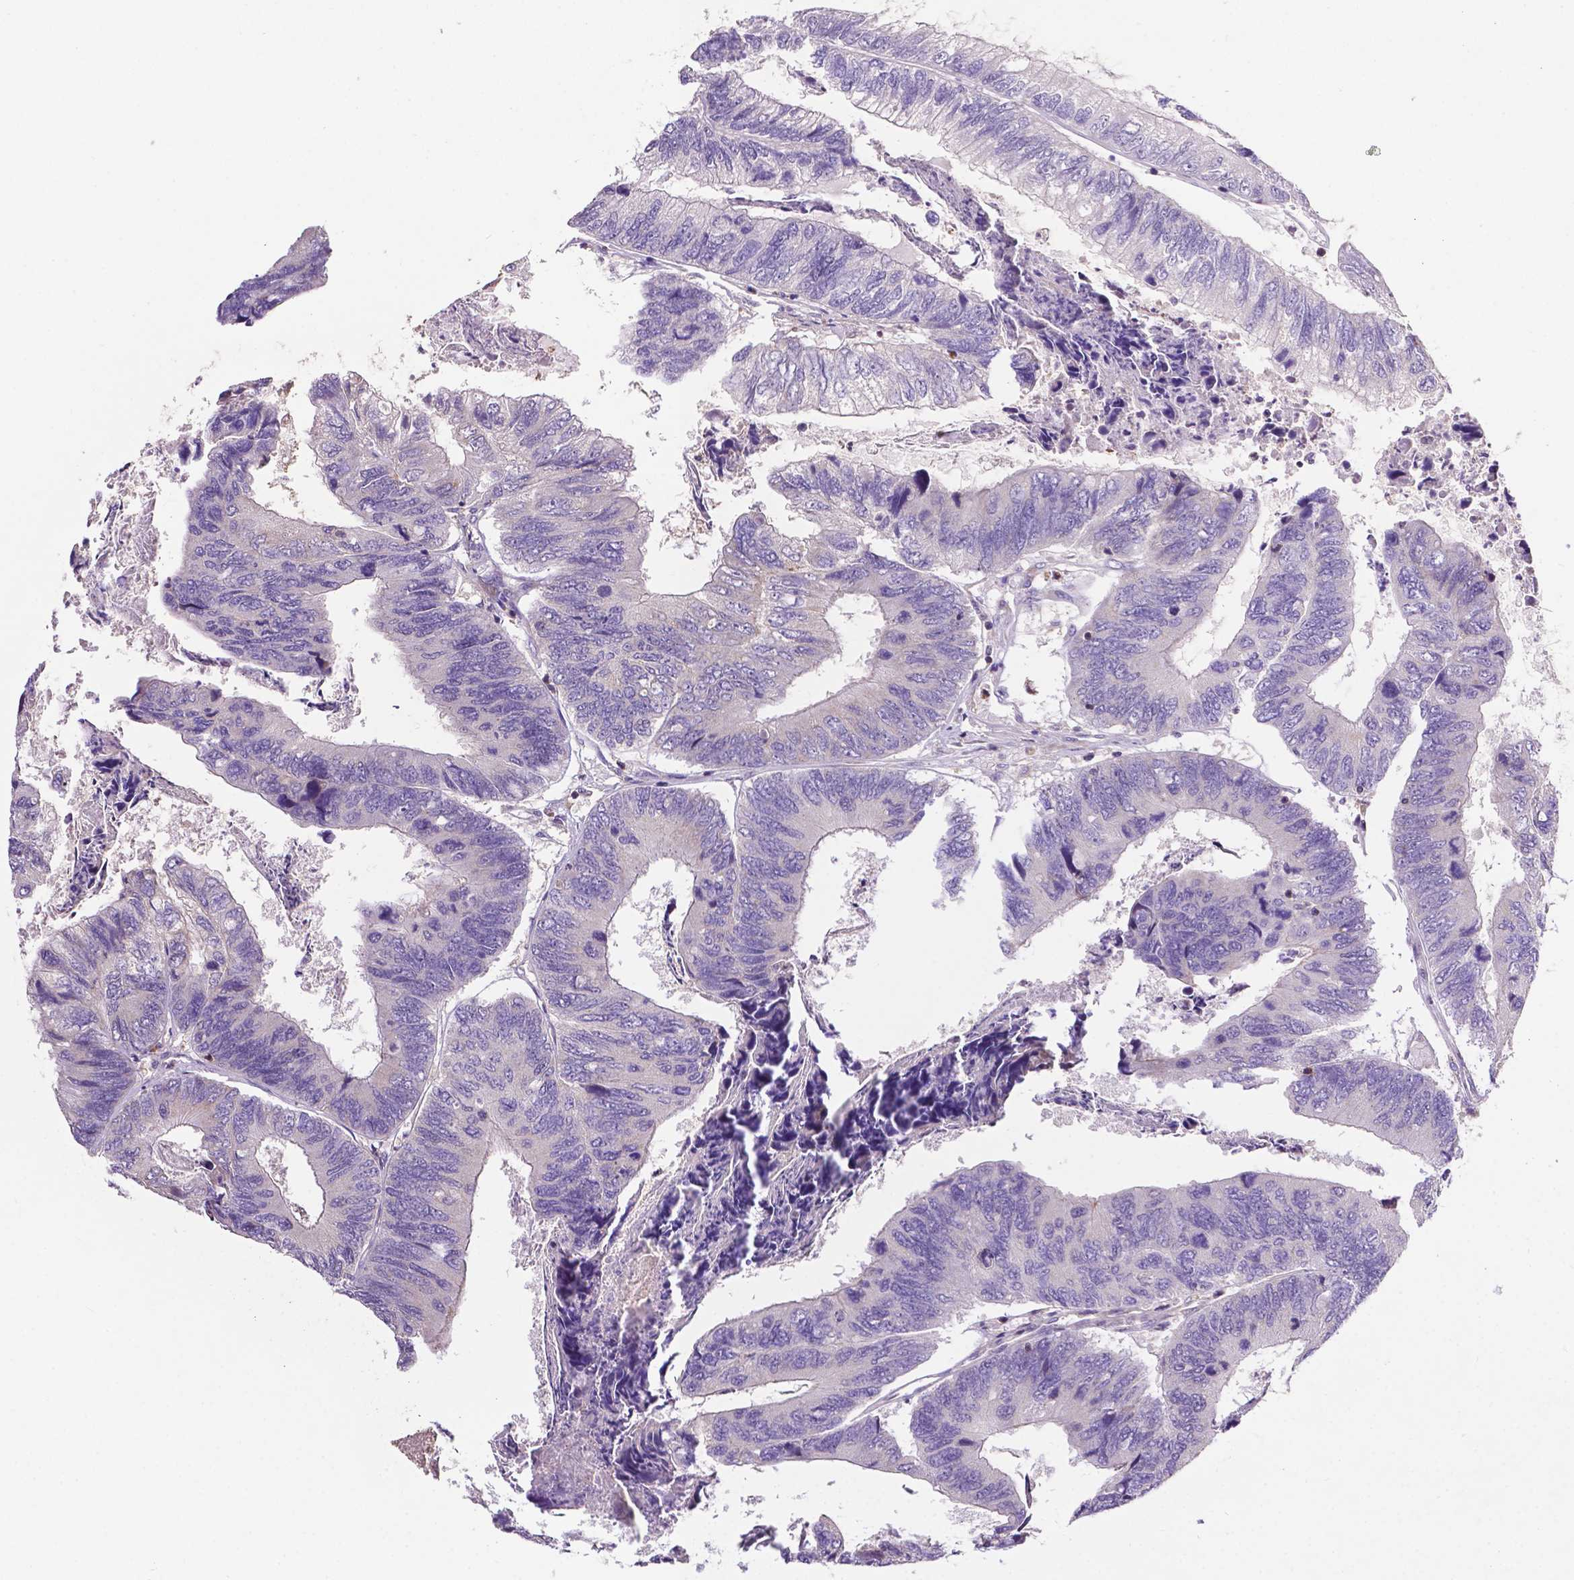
{"staining": {"intensity": "negative", "quantity": "none", "location": "none"}, "tissue": "colorectal cancer", "cell_type": "Tumor cells", "image_type": "cancer", "snomed": [{"axis": "morphology", "description": "Adenocarcinoma, NOS"}, {"axis": "topography", "description": "Colon"}], "caption": "An immunohistochemistry (IHC) image of adenocarcinoma (colorectal) is shown. There is no staining in tumor cells of adenocarcinoma (colorectal). Nuclei are stained in blue.", "gene": "SPNS2", "patient": {"sex": "female", "age": 67}}